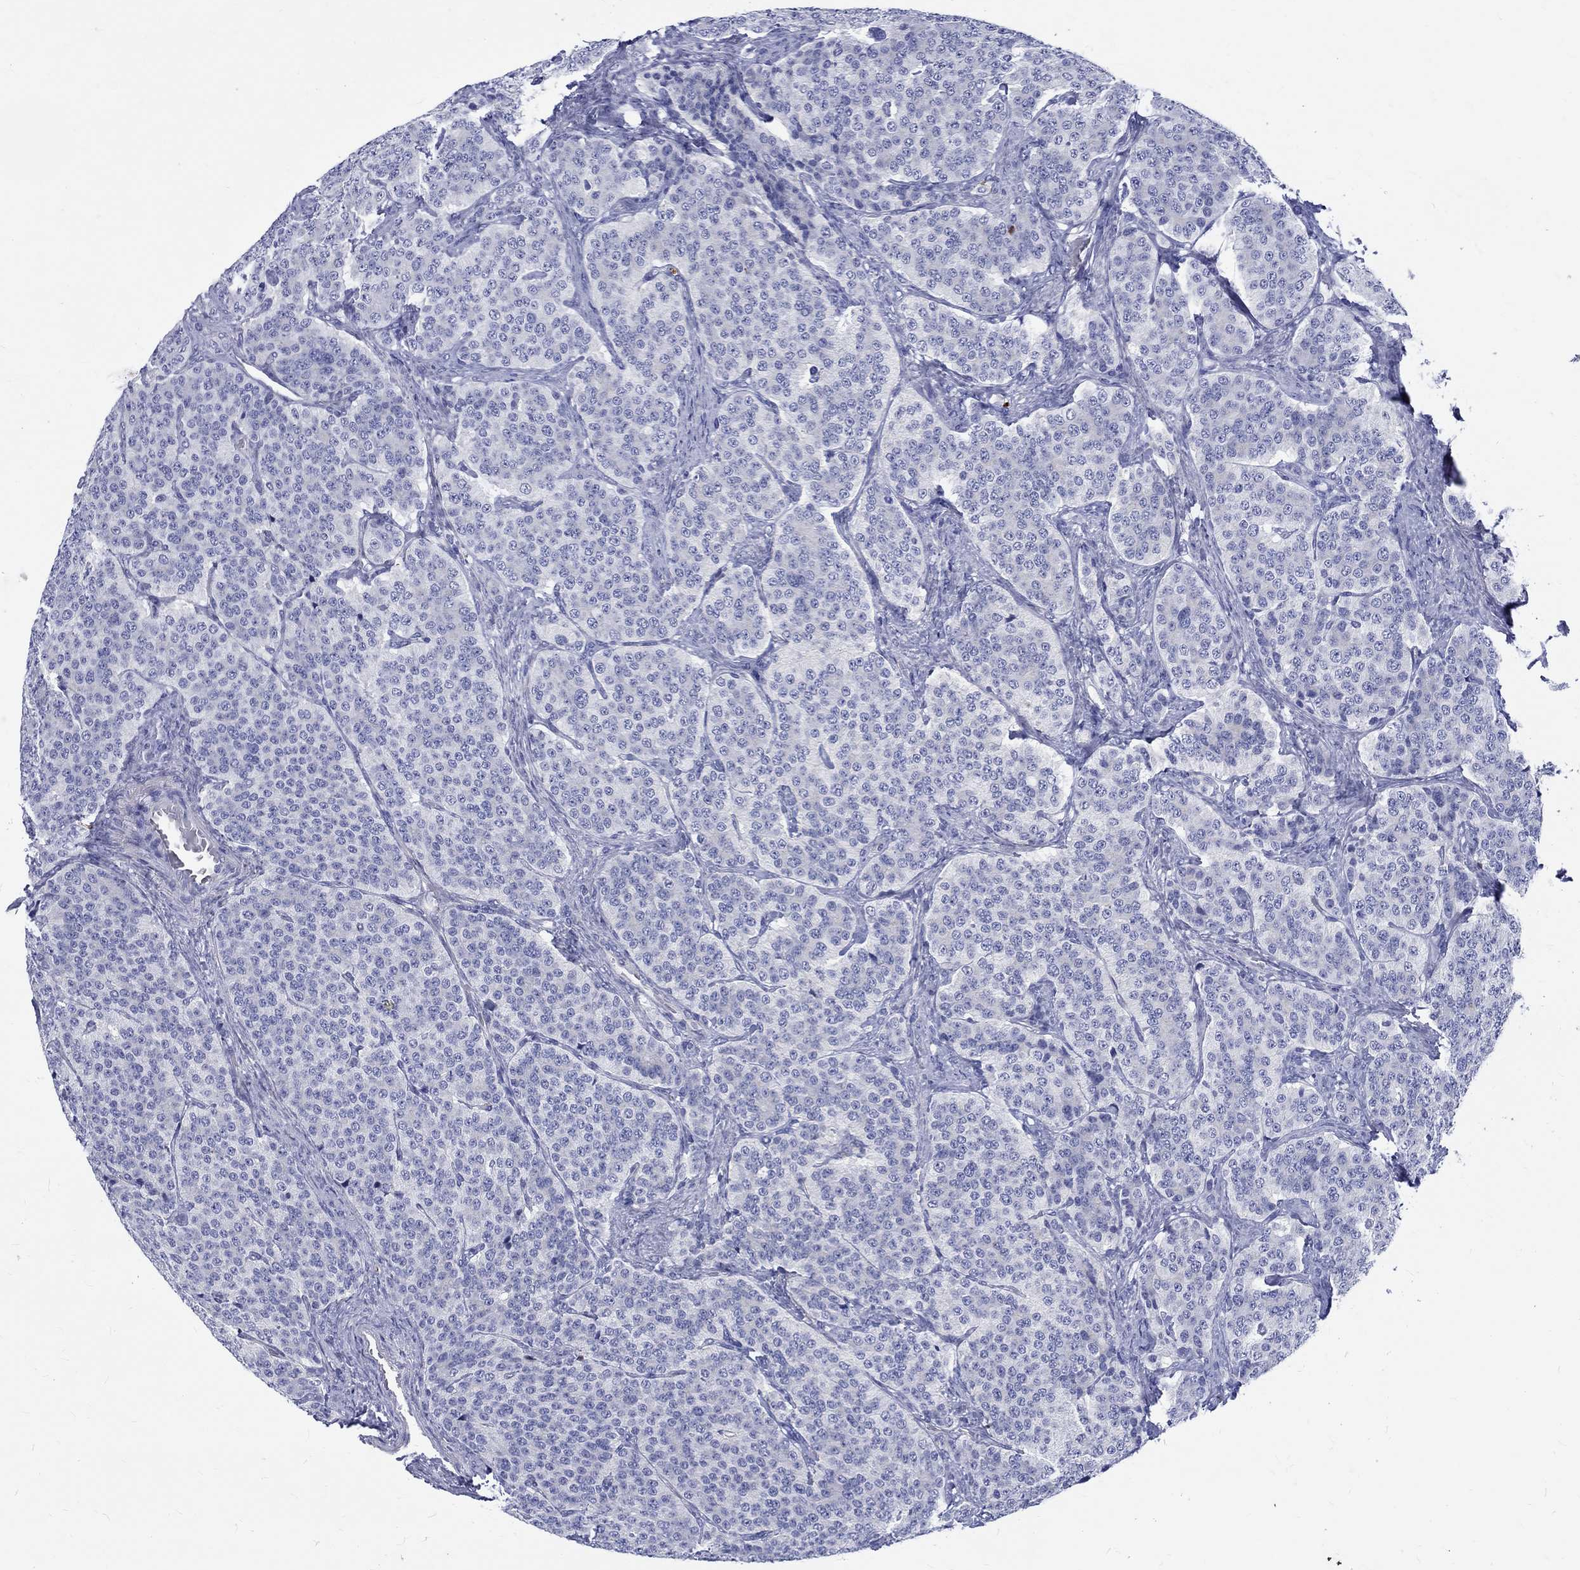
{"staining": {"intensity": "negative", "quantity": "none", "location": "none"}, "tissue": "carcinoid", "cell_type": "Tumor cells", "image_type": "cancer", "snomed": [{"axis": "morphology", "description": "Carcinoid, malignant, NOS"}, {"axis": "topography", "description": "Small intestine"}], "caption": "This is a image of immunohistochemistry (IHC) staining of carcinoid, which shows no positivity in tumor cells.", "gene": "SH2D7", "patient": {"sex": "female", "age": 58}}